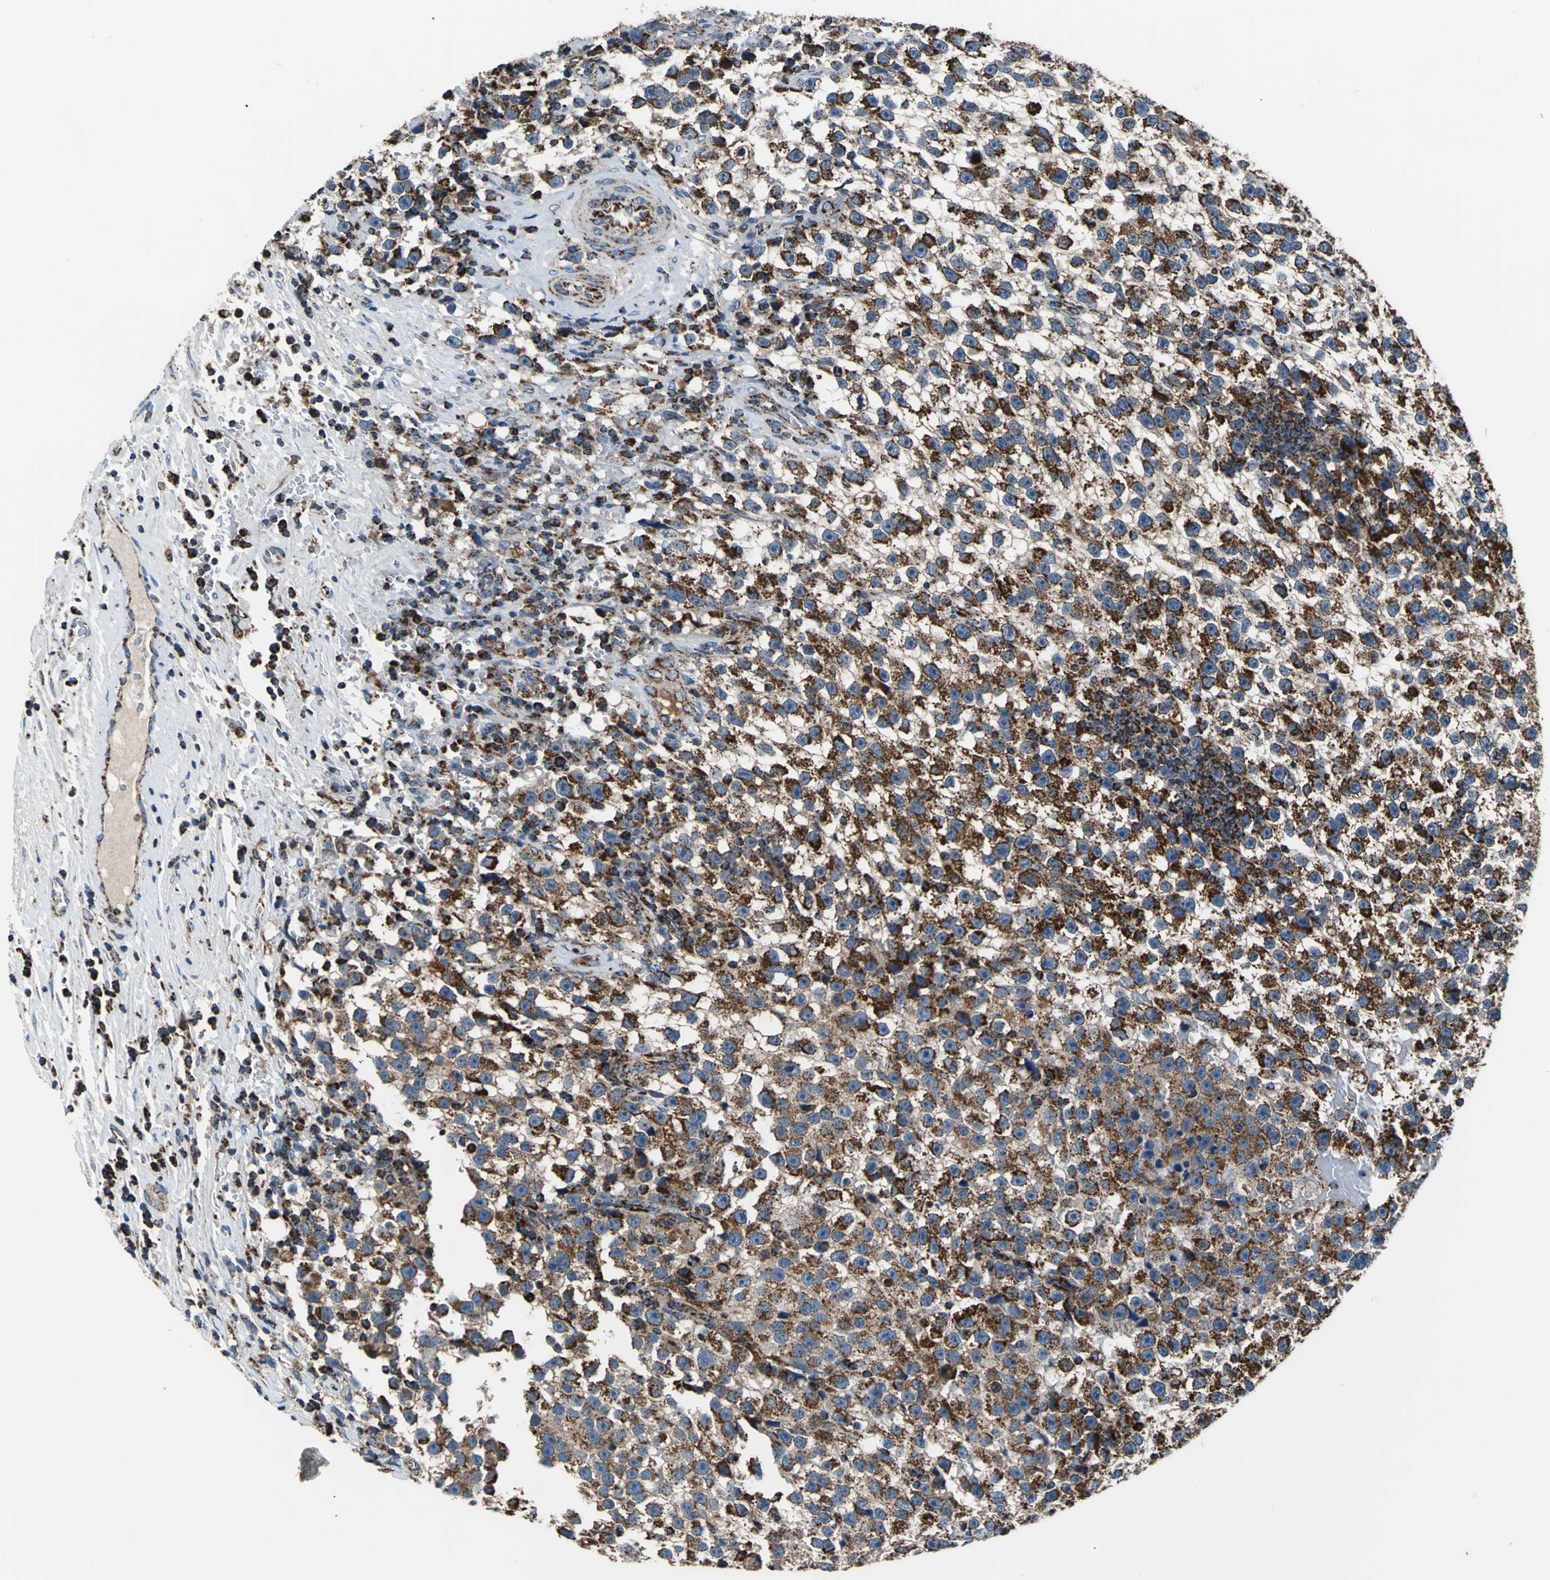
{"staining": {"intensity": "strong", "quantity": ">75%", "location": "cytoplasmic/membranous"}, "tissue": "testis cancer", "cell_type": "Tumor cells", "image_type": "cancer", "snomed": [{"axis": "morphology", "description": "Seminoma, NOS"}, {"axis": "topography", "description": "Testis"}], "caption": "Human testis cancer (seminoma) stained for a protein (brown) shows strong cytoplasmic/membranous positive staining in approximately >75% of tumor cells.", "gene": "ECH1", "patient": {"sex": "male", "age": 33}}